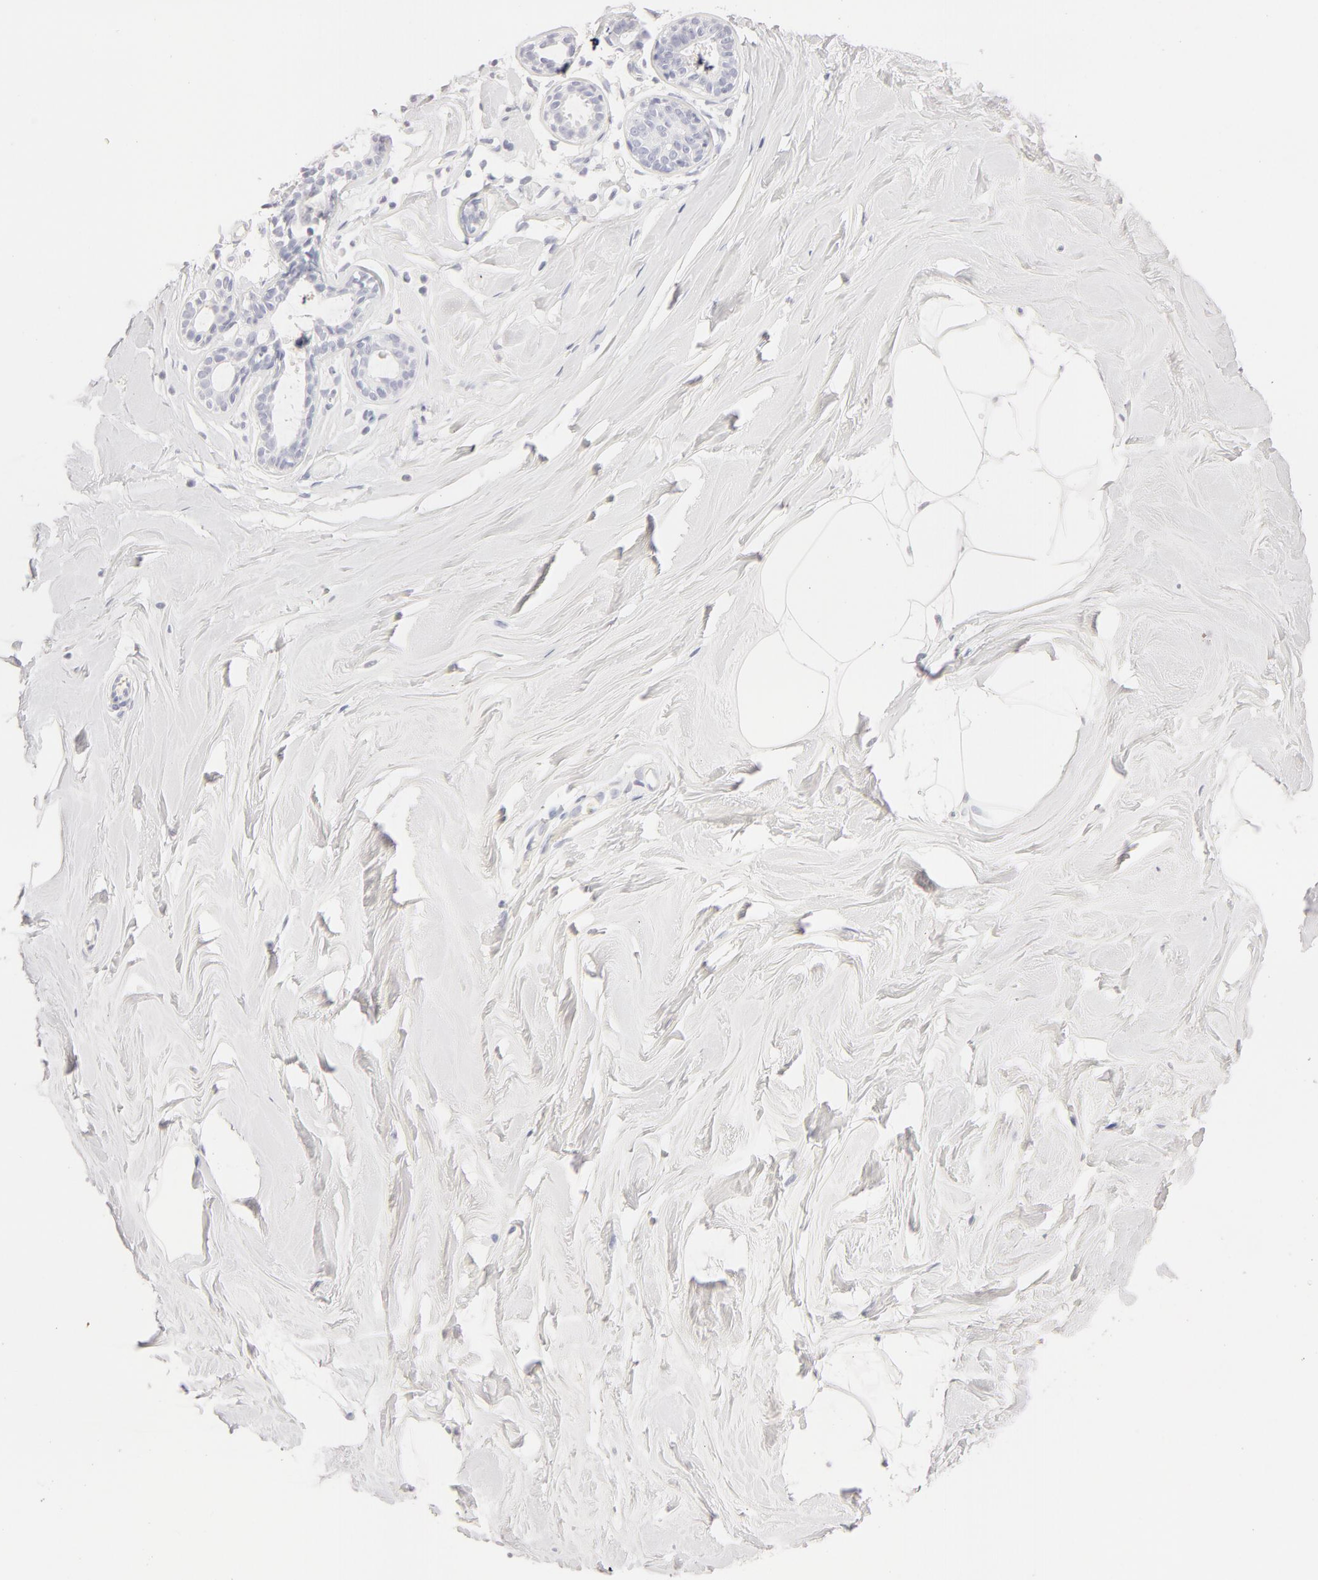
{"staining": {"intensity": "negative", "quantity": "none", "location": "none"}, "tissue": "breast", "cell_type": "Adipocytes", "image_type": "normal", "snomed": [{"axis": "morphology", "description": "Normal tissue, NOS"}, {"axis": "topography", "description": "Breast"}], "caption": "A micrograph of breast stained for a protein shows no brown staining in adipocytes. The staining was performed using DAB to visualize the protein expression in brown, while the nuclei were stained in blue with hematoxylin (Magnification: 20x).", "gene": "LGALS7B", "patient": {"sex": "female", "age": 44}}